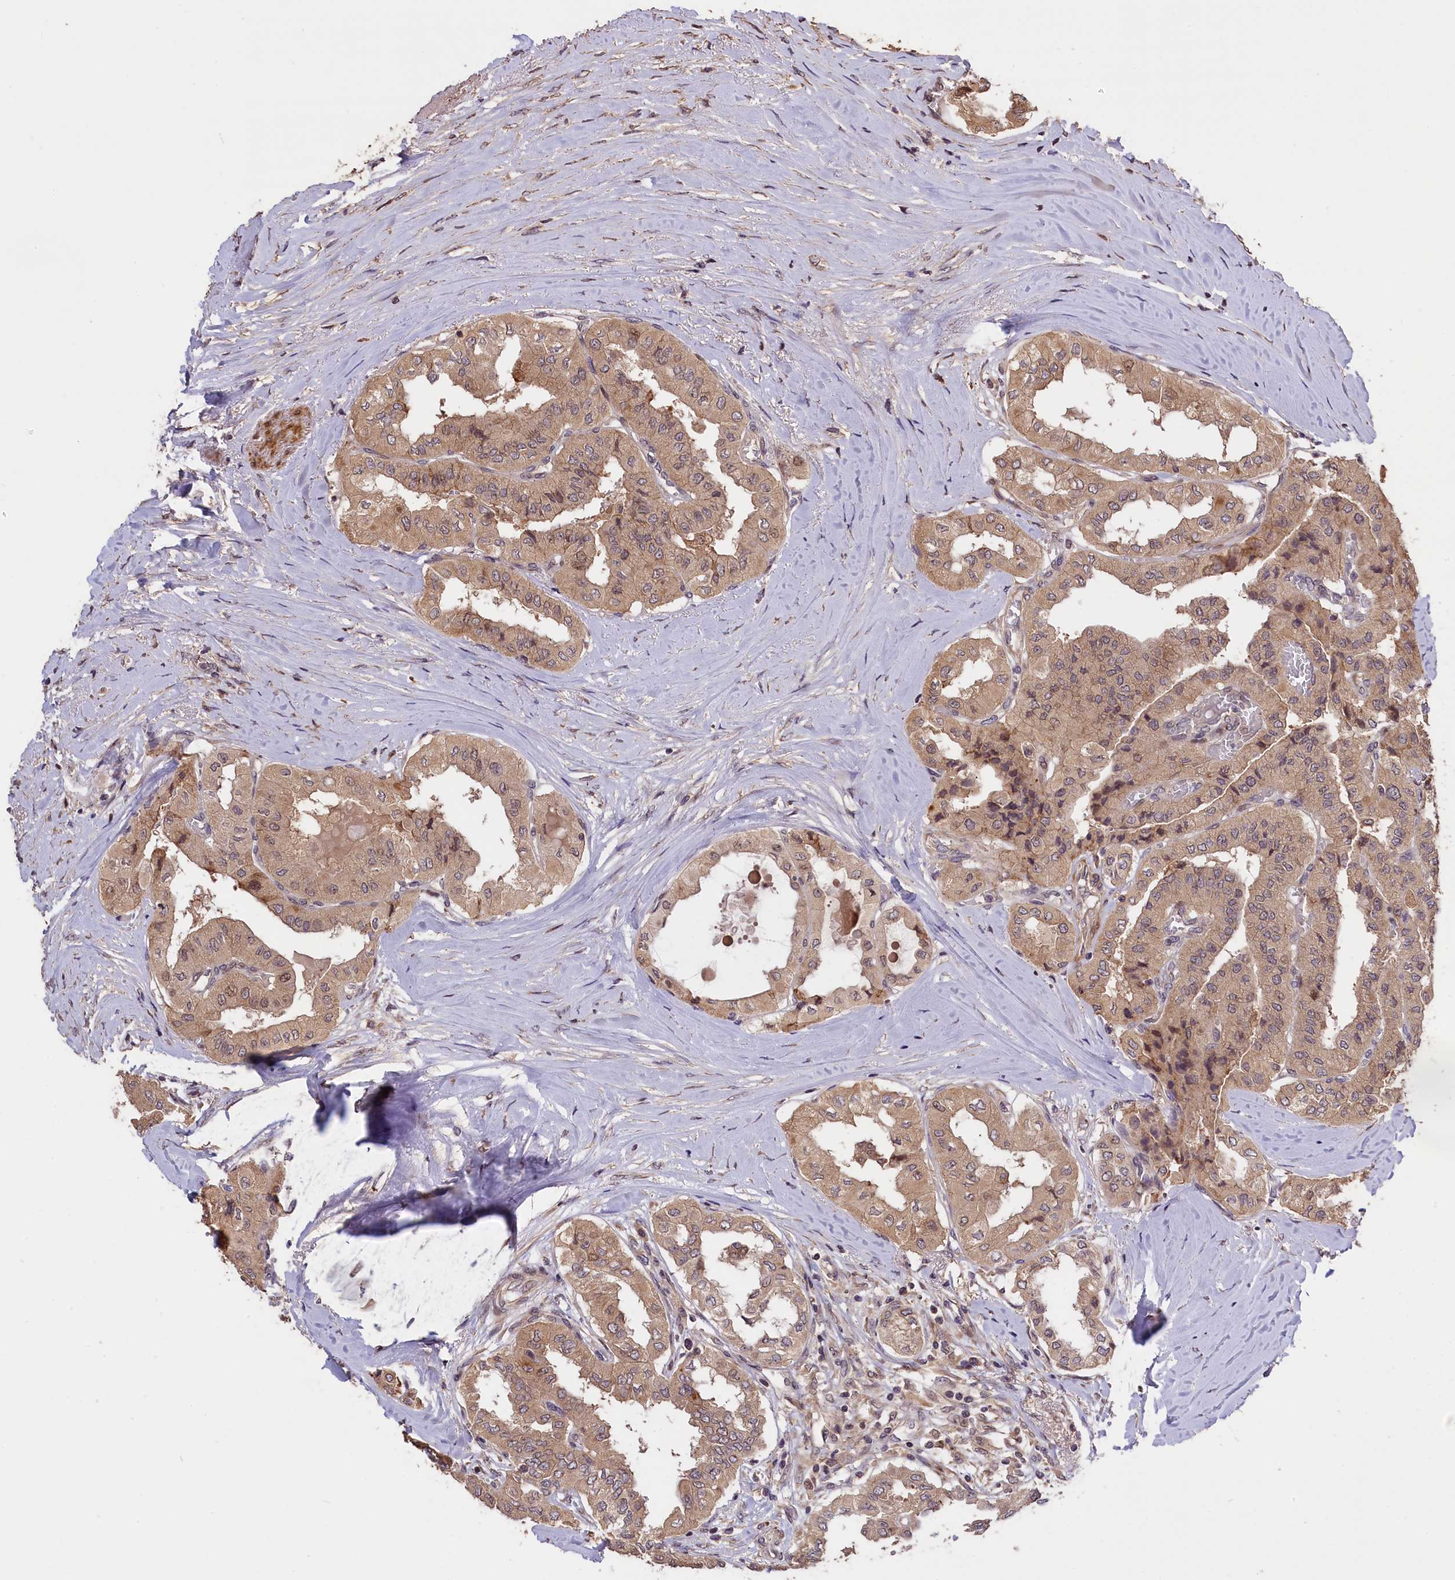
{"staining": {"intensity": "weak", "quantity": ">75%", "location": "cytoplasmic/membranous"}, "tissue": "thyroid cancer", "cell_type": "Tumor cells", "image_type": "cancer", "snomed": [{"axis": "morphology", "description": "Papillary adenocarcinoma, NOS"}, {"axis": "topography", "description": "Thyroid gland"}], "caption": "The immunohistochemical stain labels weak cytoplasmic/membranous positivity in tumor cells of thyroid cancer tissue. (Brightfield microscopy of DAB IHC at high magnification).", "gene": "DNAJB9", "patient": {"sex": "female", "age": 59}}